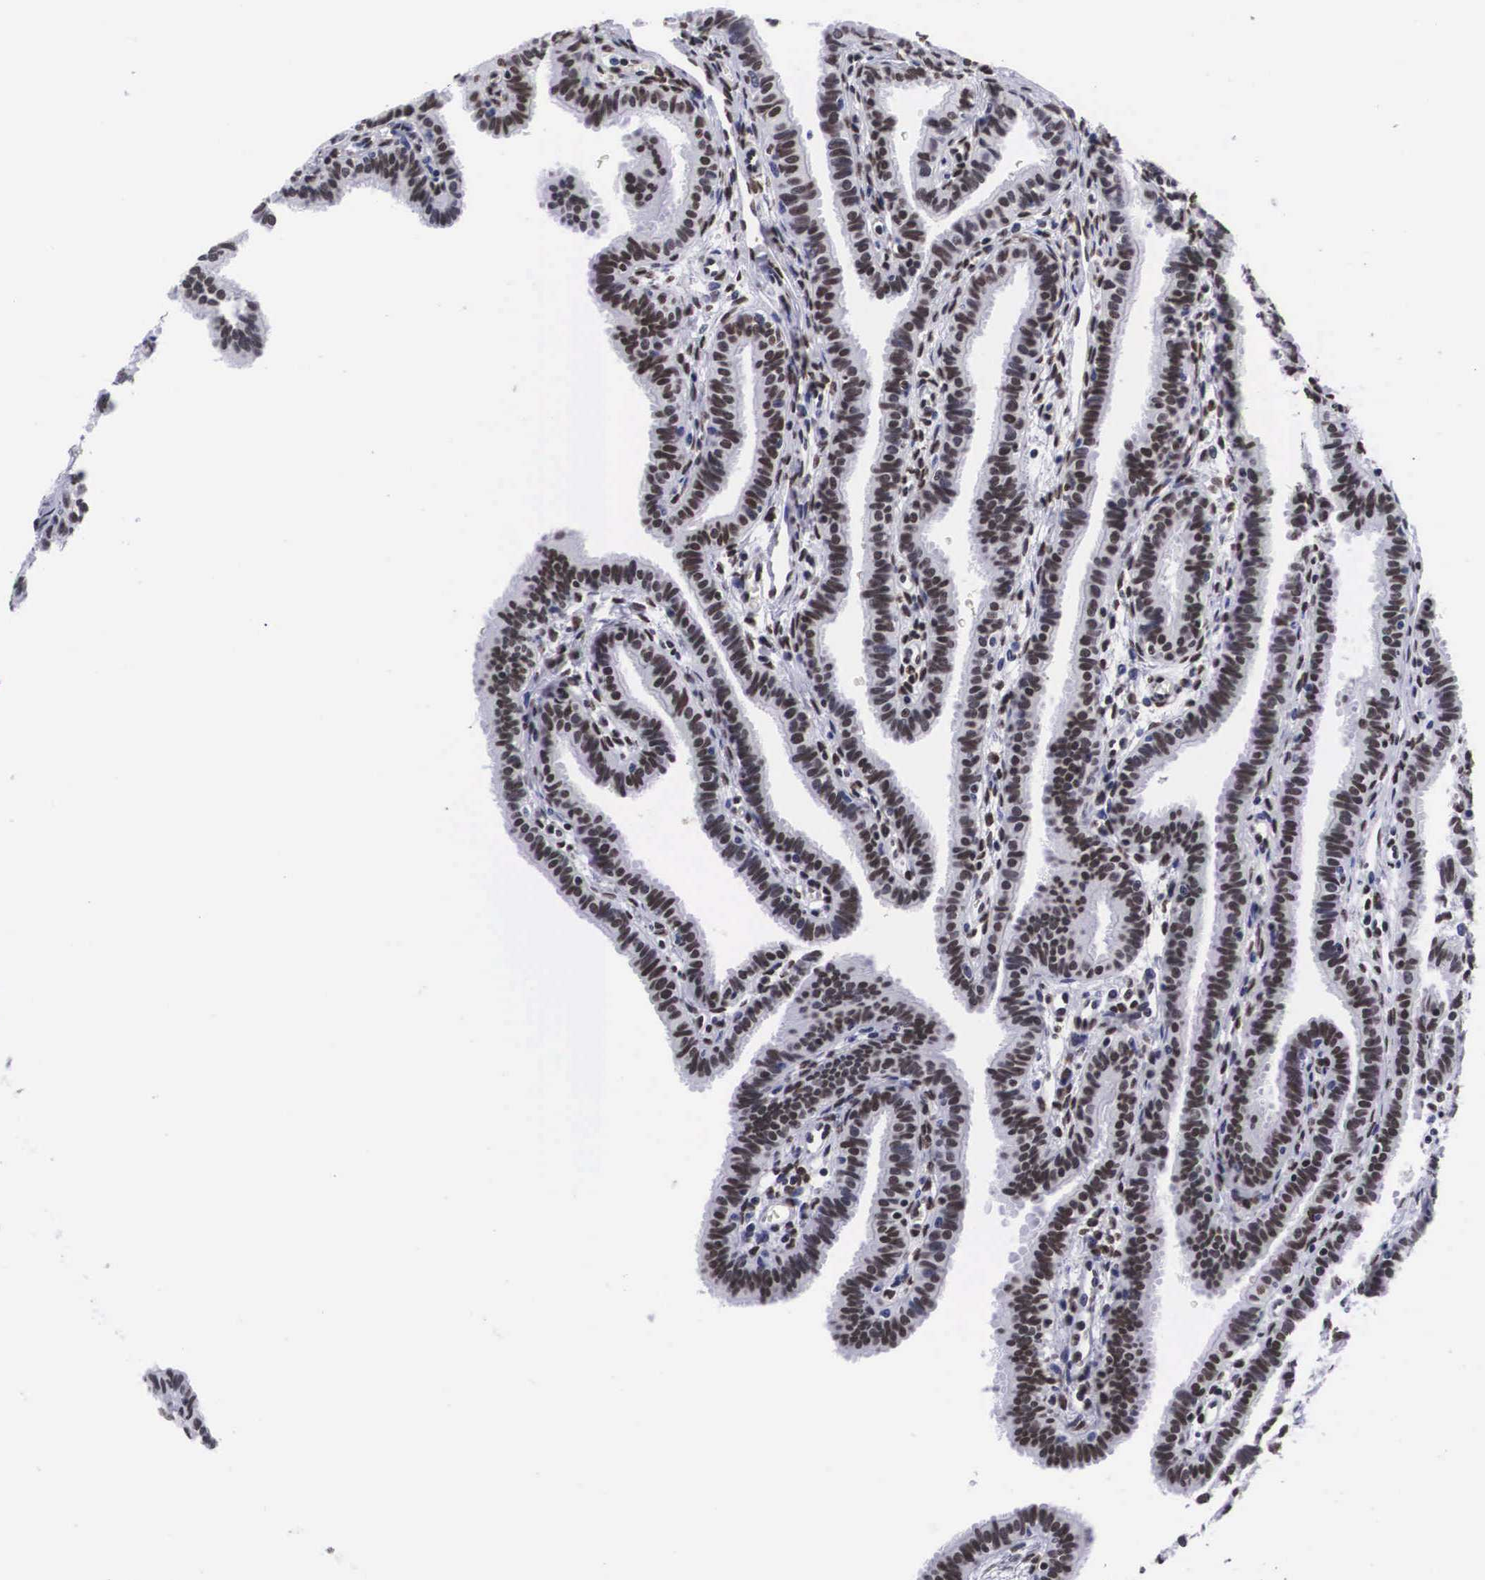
{"staining": {"intensity": "strong", "quantity": ">75%", "location": "nuclear"}, "tissue": "fallopian tube", "cell_type": "Glandular cells", "image_type": "normal", "snomed": [{"axis": "morphology", "description": "Normal tissue, NOS"}, {"axis": "topography", "description": "Fallopian tube"}], "caption": "Protein expression analysis of benign fallopian tube displays strong nuclear staining in approximately >75% of glandular cells. (IHC, brightfield microscopy, high magnification).", "gene": "MECP2", "patient": {"sex": "female", "age": 32}}